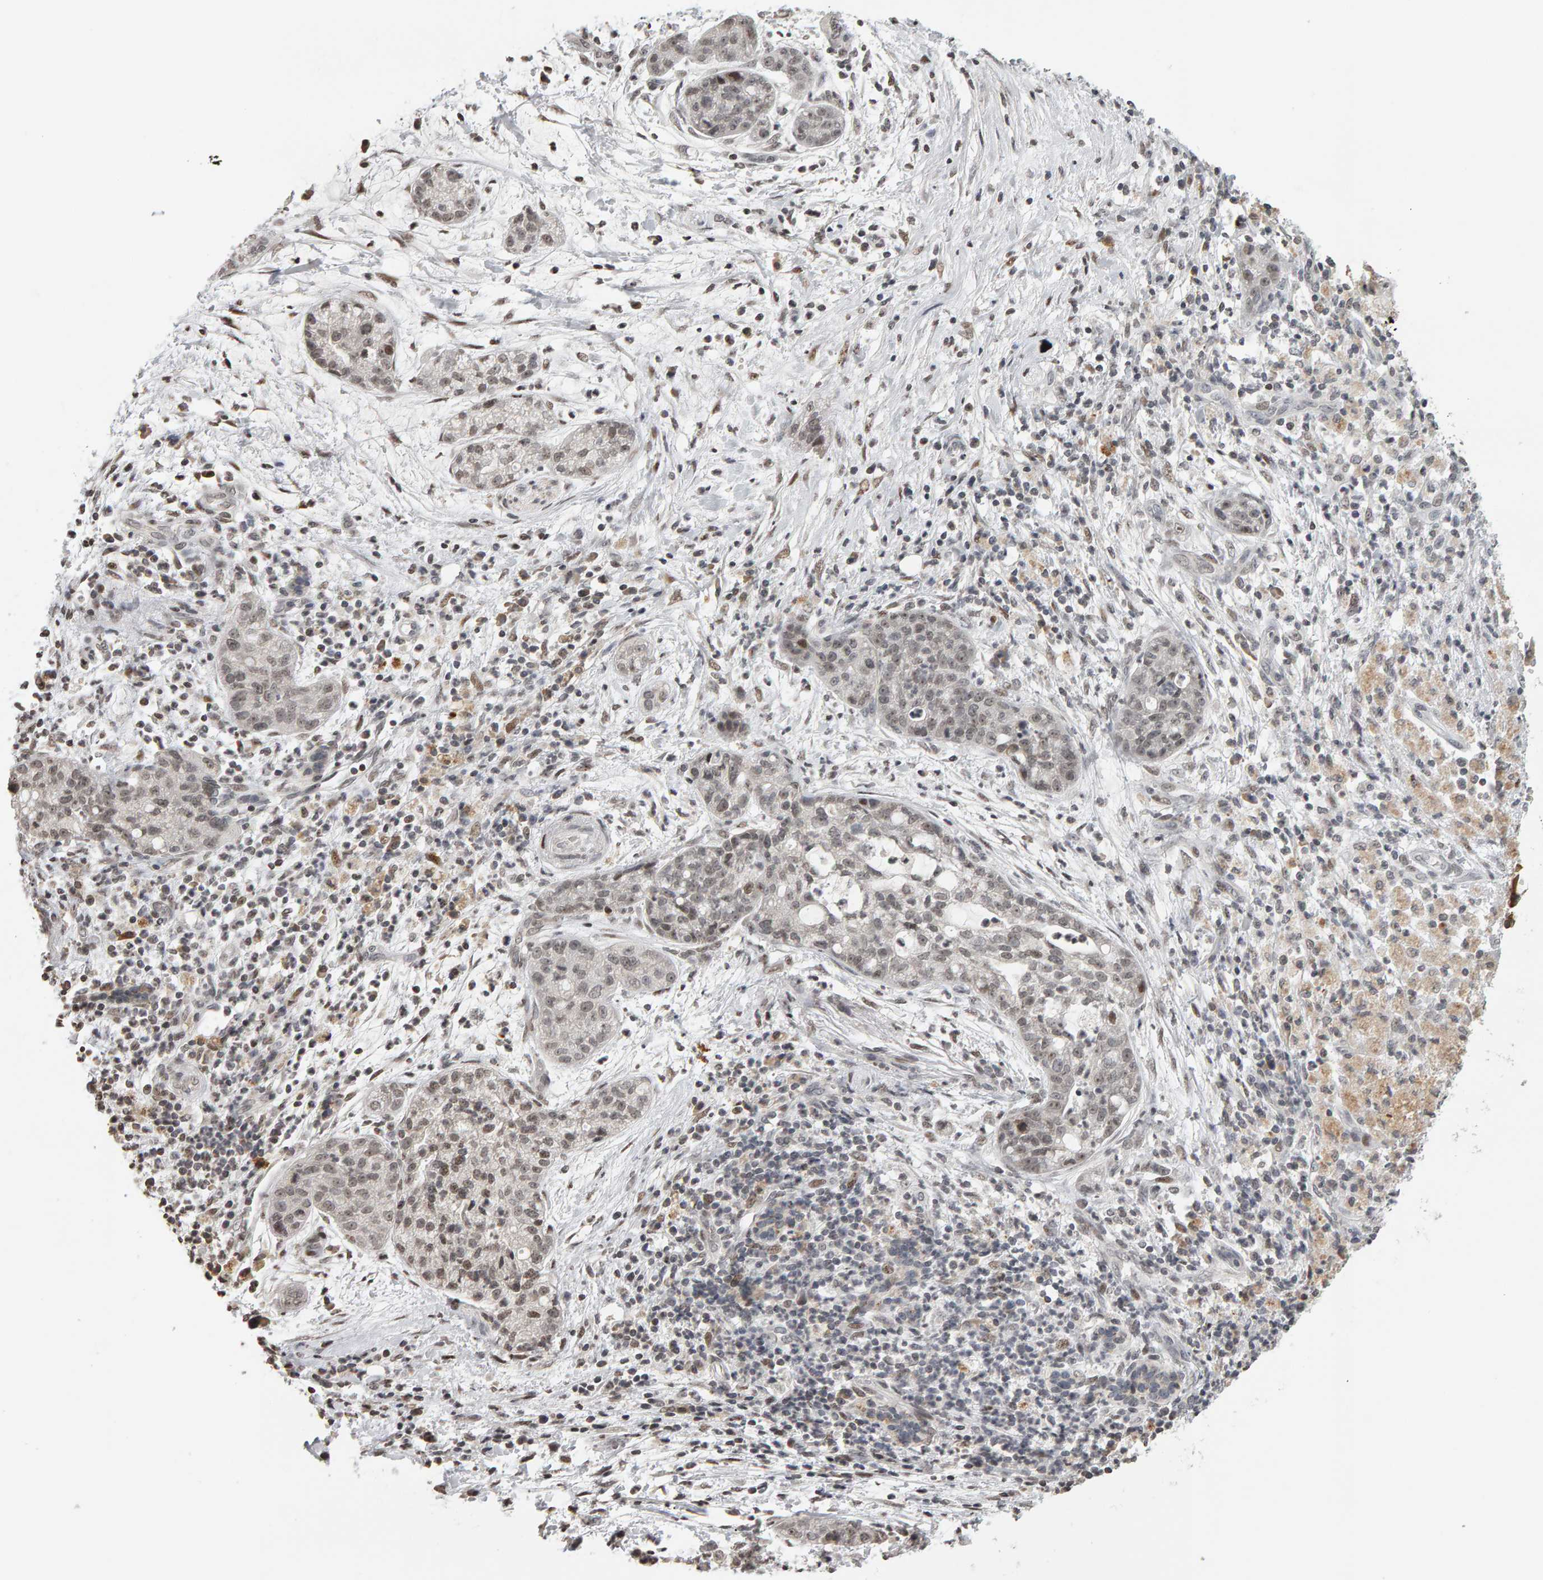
{"staining": {"intensity": "weak", "quantity": ">75%", "location": "nuclear"}, "tissue": "pancreatic cancer", "cell_type": "Tumor cells", "image_type": "cancer", "snomed": [{"axis": "morphology", "description": "Adenocarcinoma, NOS"}, {"axis": "topography", "description": "Pancreas"}], "caption": "Pancreatic cancer stained for a protein (brown) demonstrates weak nuclear positive positivity in about >75% of tumor cells.", "gene": "TRAM1", "patient": {"sex": "female", "age": 78}}